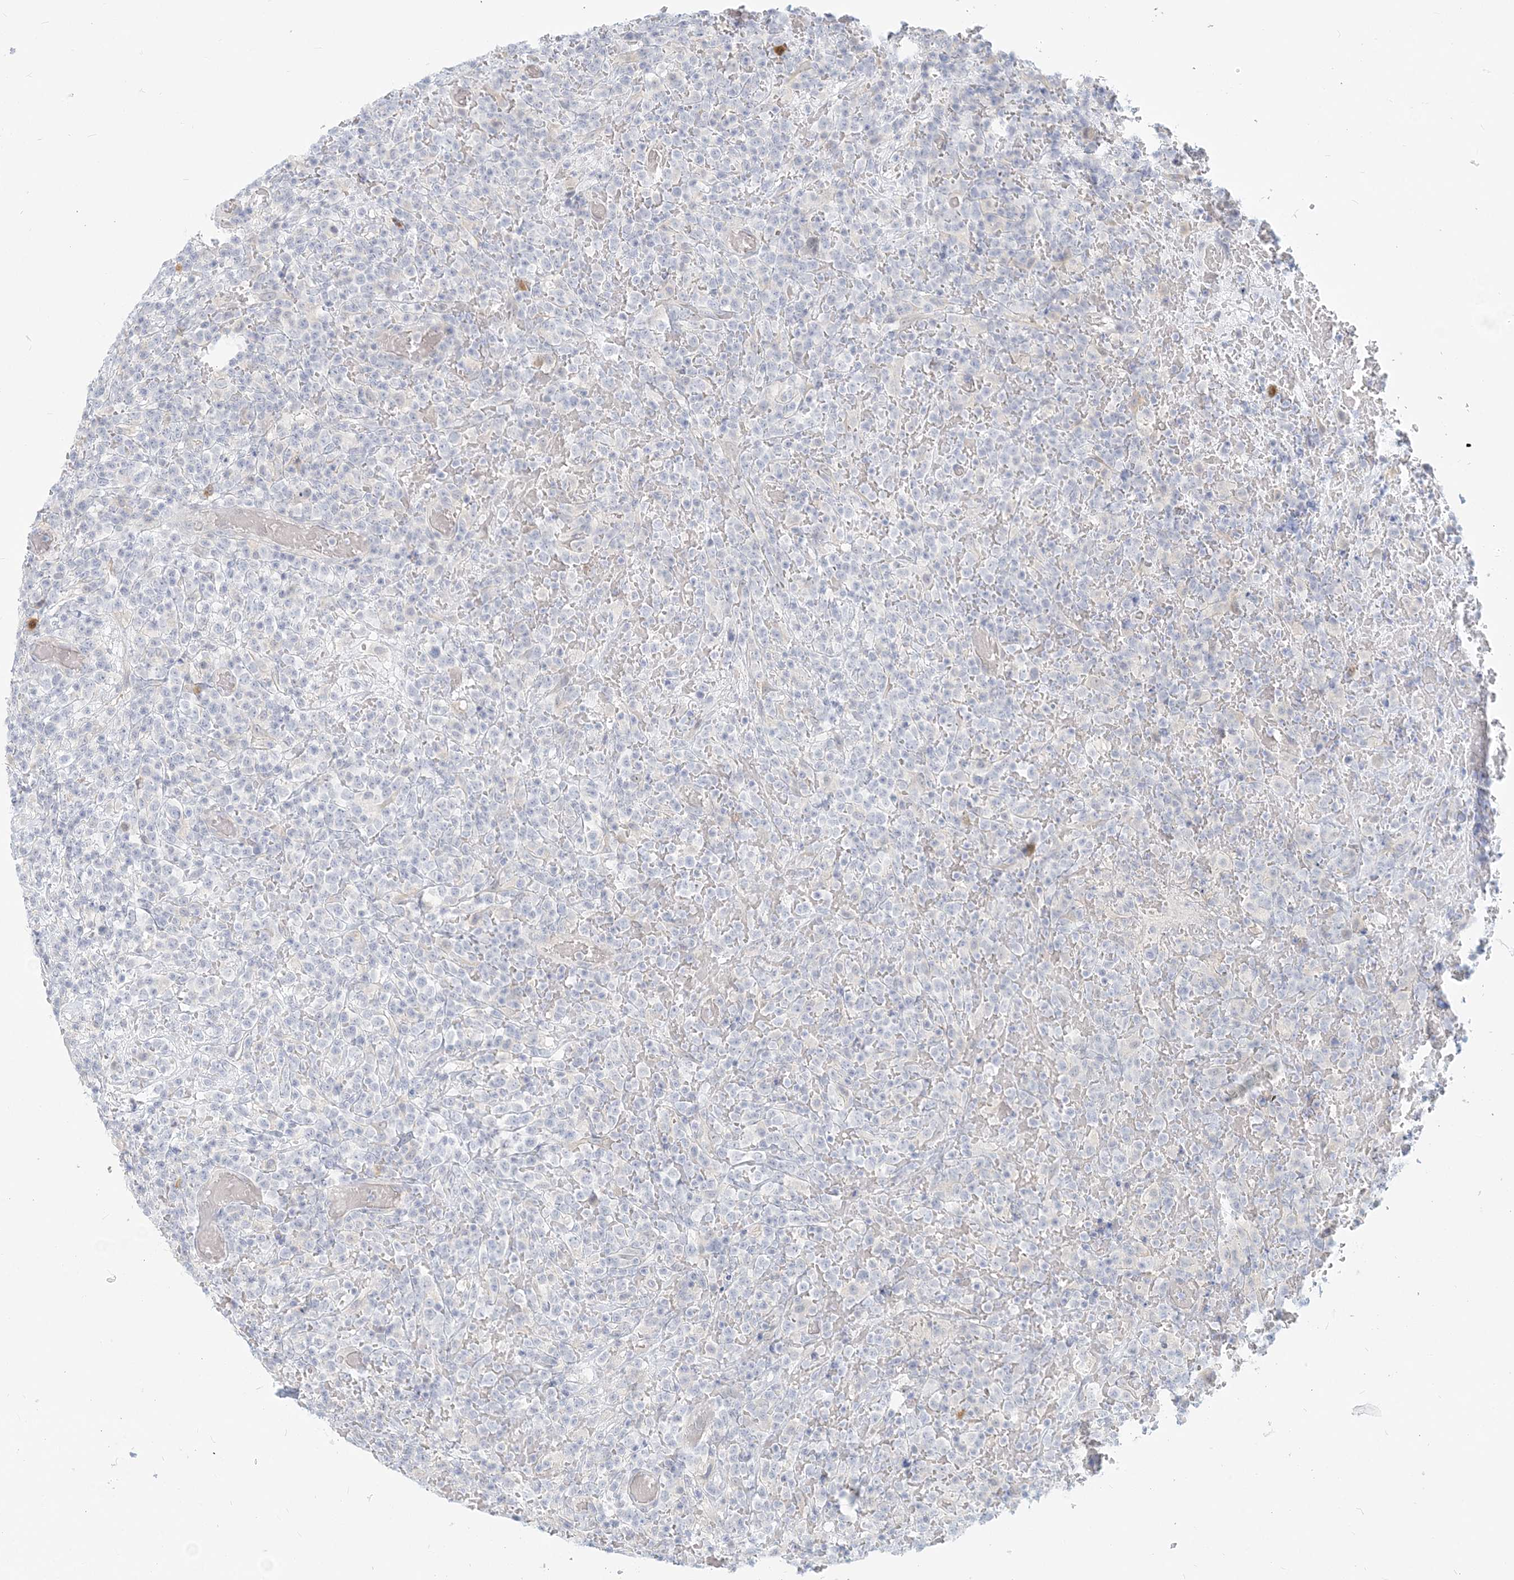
{"staining": {"intensity": "negative", "quantity": "none", "location": "none"}, "tissue": "lymphoma", "cell_type": "Tumor cells", "image_type": "cancer", "snomed": [{"axis": "morphology", "description": "Malignant lymphoma, non-Hodgkin's type, High grade"}, {"axis": "topography", "description": "Colon"}], "caption": "Immunohistochemistry (IHC) photomicrograph of neoplastic tissue: human lymphoma stained with DAB displays no significant protein expression in tumor cells.", "gene": "GMPPA", "patient": {"sex": "female", "age": 53}}